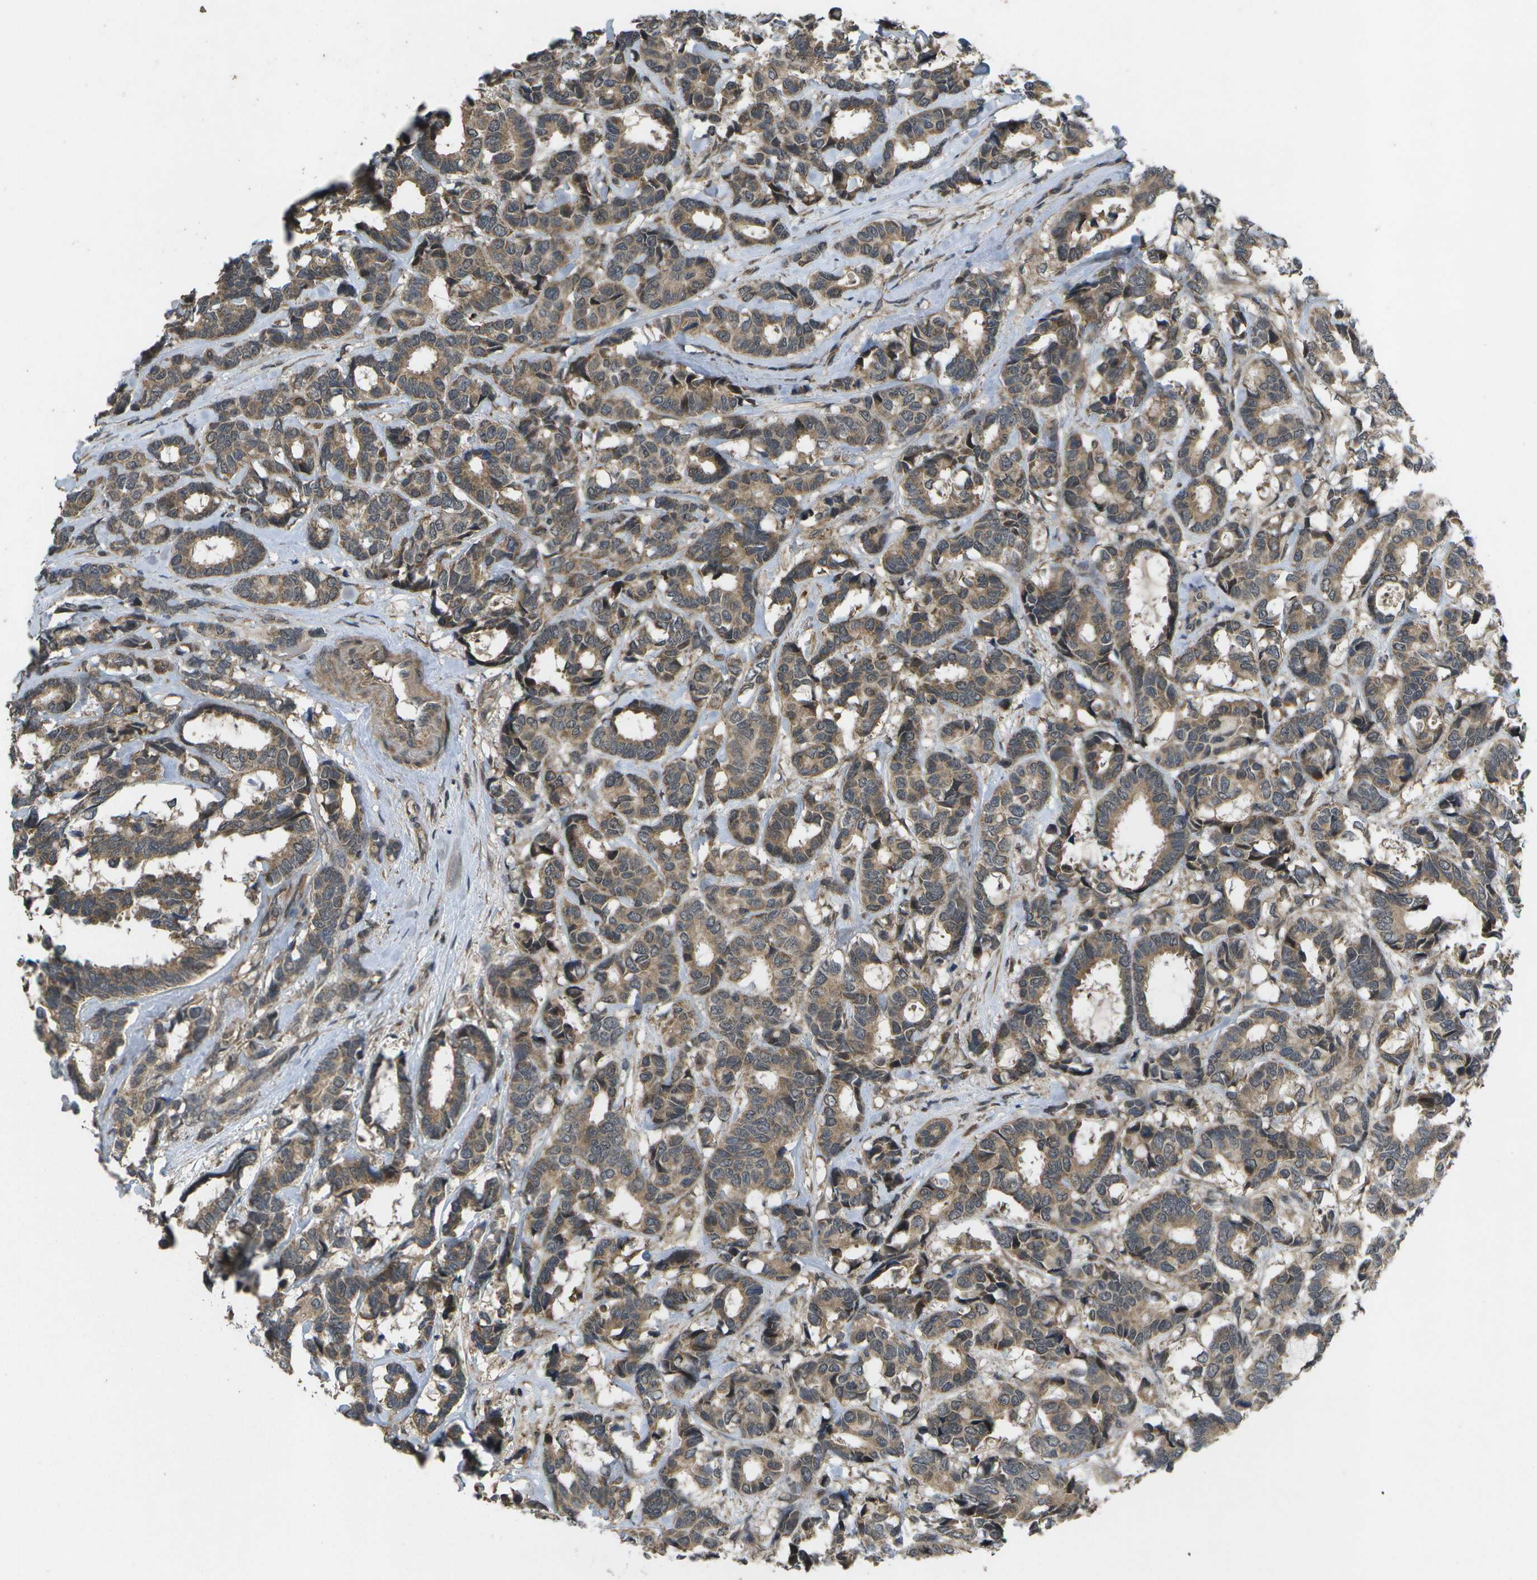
{"staining": {"intensity": "moderate", "quantity": ">75%", "location": "cytoplasmic/membranous"}, "tissue": "breast cancer", "cell_type": "Tumor cells", "image_type": "cancer", "snomed": [{"axis": "morphology", "description": "Duct carcinoma"}, {"axis": "topography", "description": "Breast"}], "caption": "Immunohistochemistry (IHC) photomicrograph of breast infiltrating ductal carcinoma stained for a protein (brown), which reveals medium levels of moderate cytoplasmic/membranous expression in approximately >75% of tumor cells.", "gene": "ALAS1", "patient": {"sex": "female", "age": 87}}